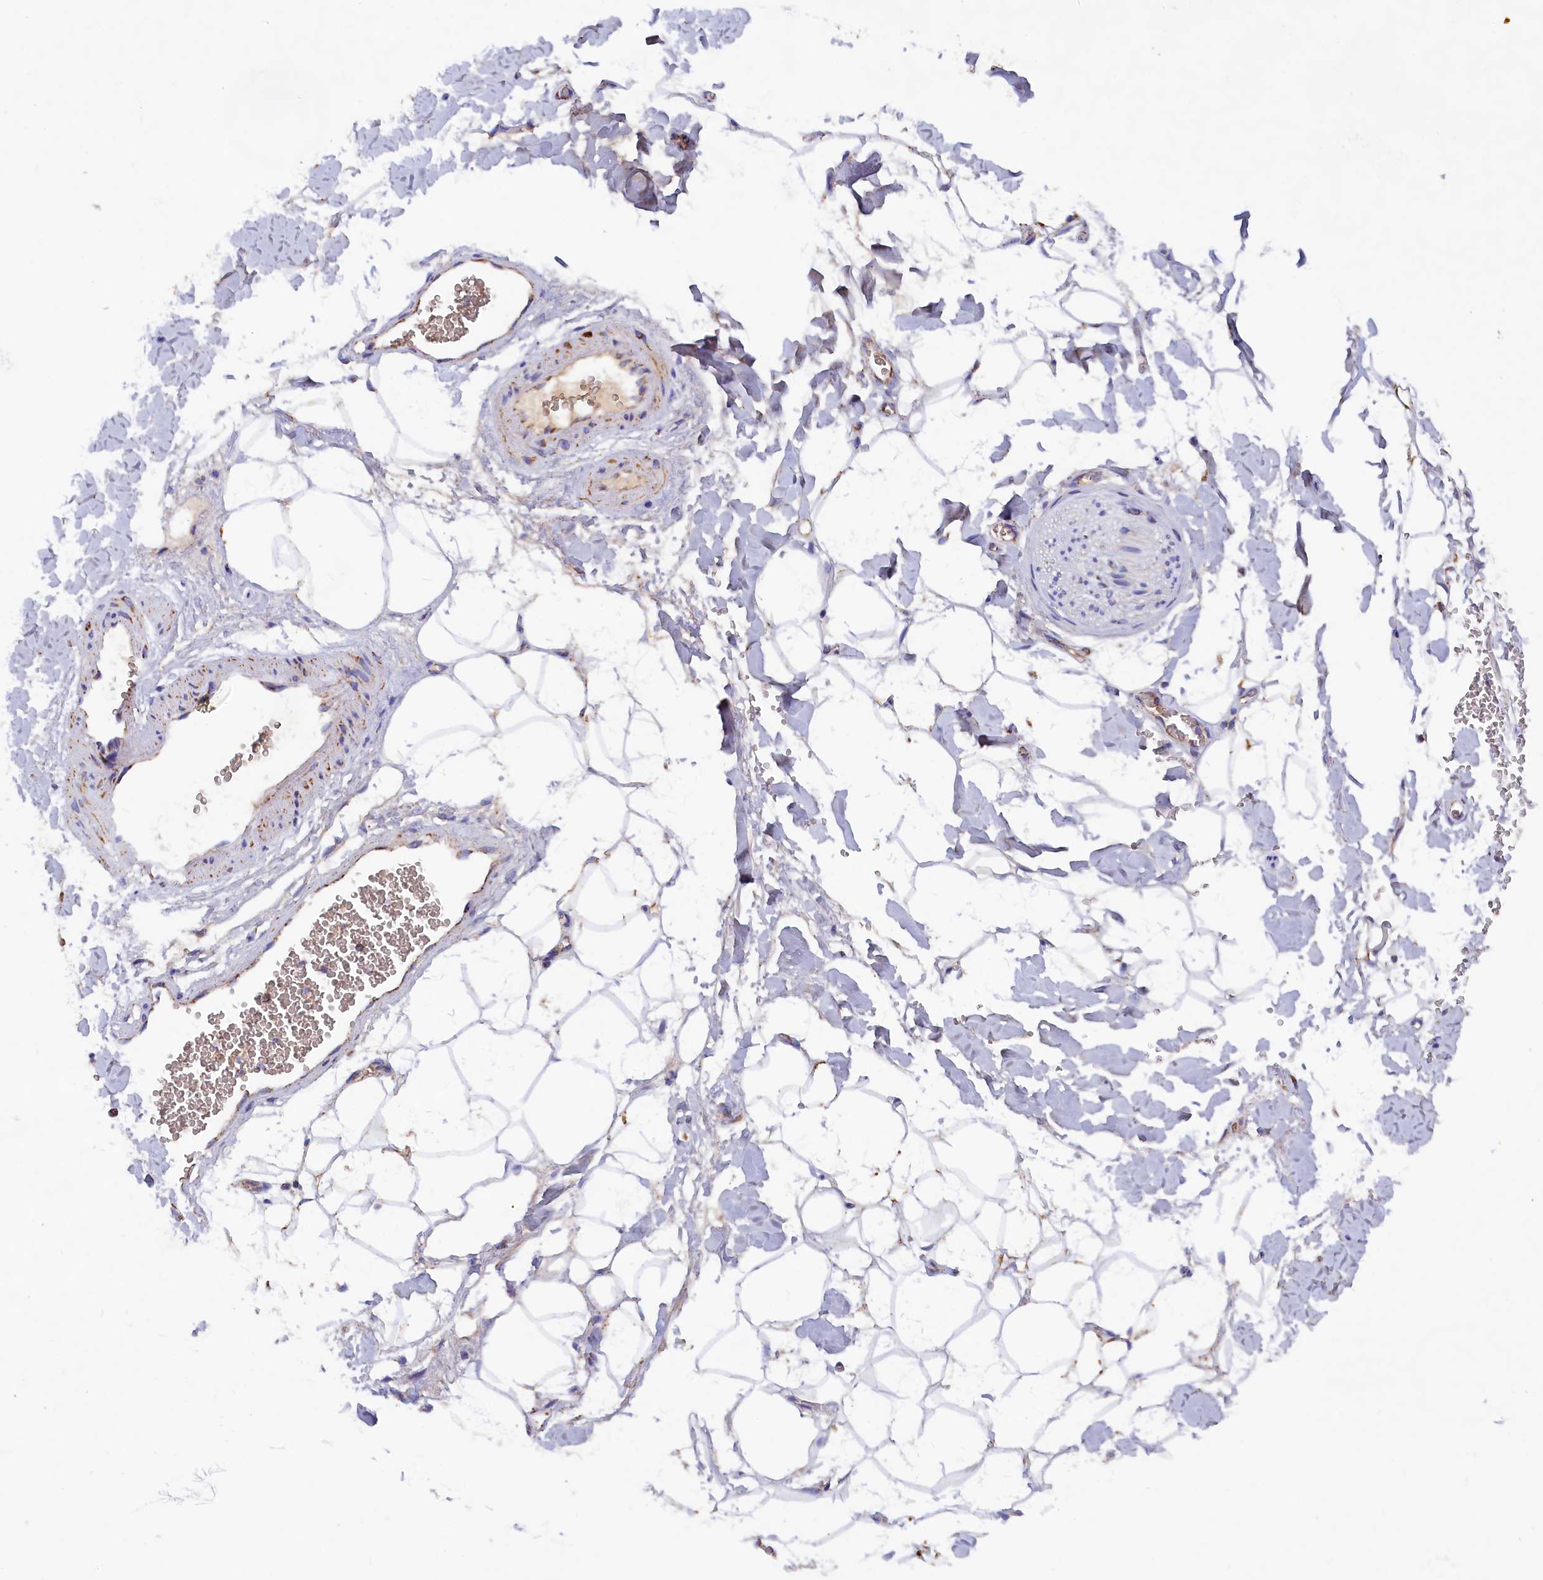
{"staining": {"intensity": "moderate", "quantity": "<25%", "location": "cytoplasmic/membranous"}, "tissue": "adipose tissue", "cell_type": "Adipocytes", "image_type": "normal", "snomed": [{"axis": "morphology", "description": "Normal tissue, NOS"}, {"axis": "morphology", "description": "Adenocarcinoma, NOS"}, {"axis": "topography", "description": "Pancreas"}, {"axis": "topography", "description": "Peripheral nerve tissue"}], "caption": "A micrograph showing moderate cytoplasmic/membranous expression in about <25% of adipocytes in benign adipose tissue, as visualized by brown immunohistochemical staining.", "gene": "SLC39A3", "patient": {"sex": "male", "age": 59}}